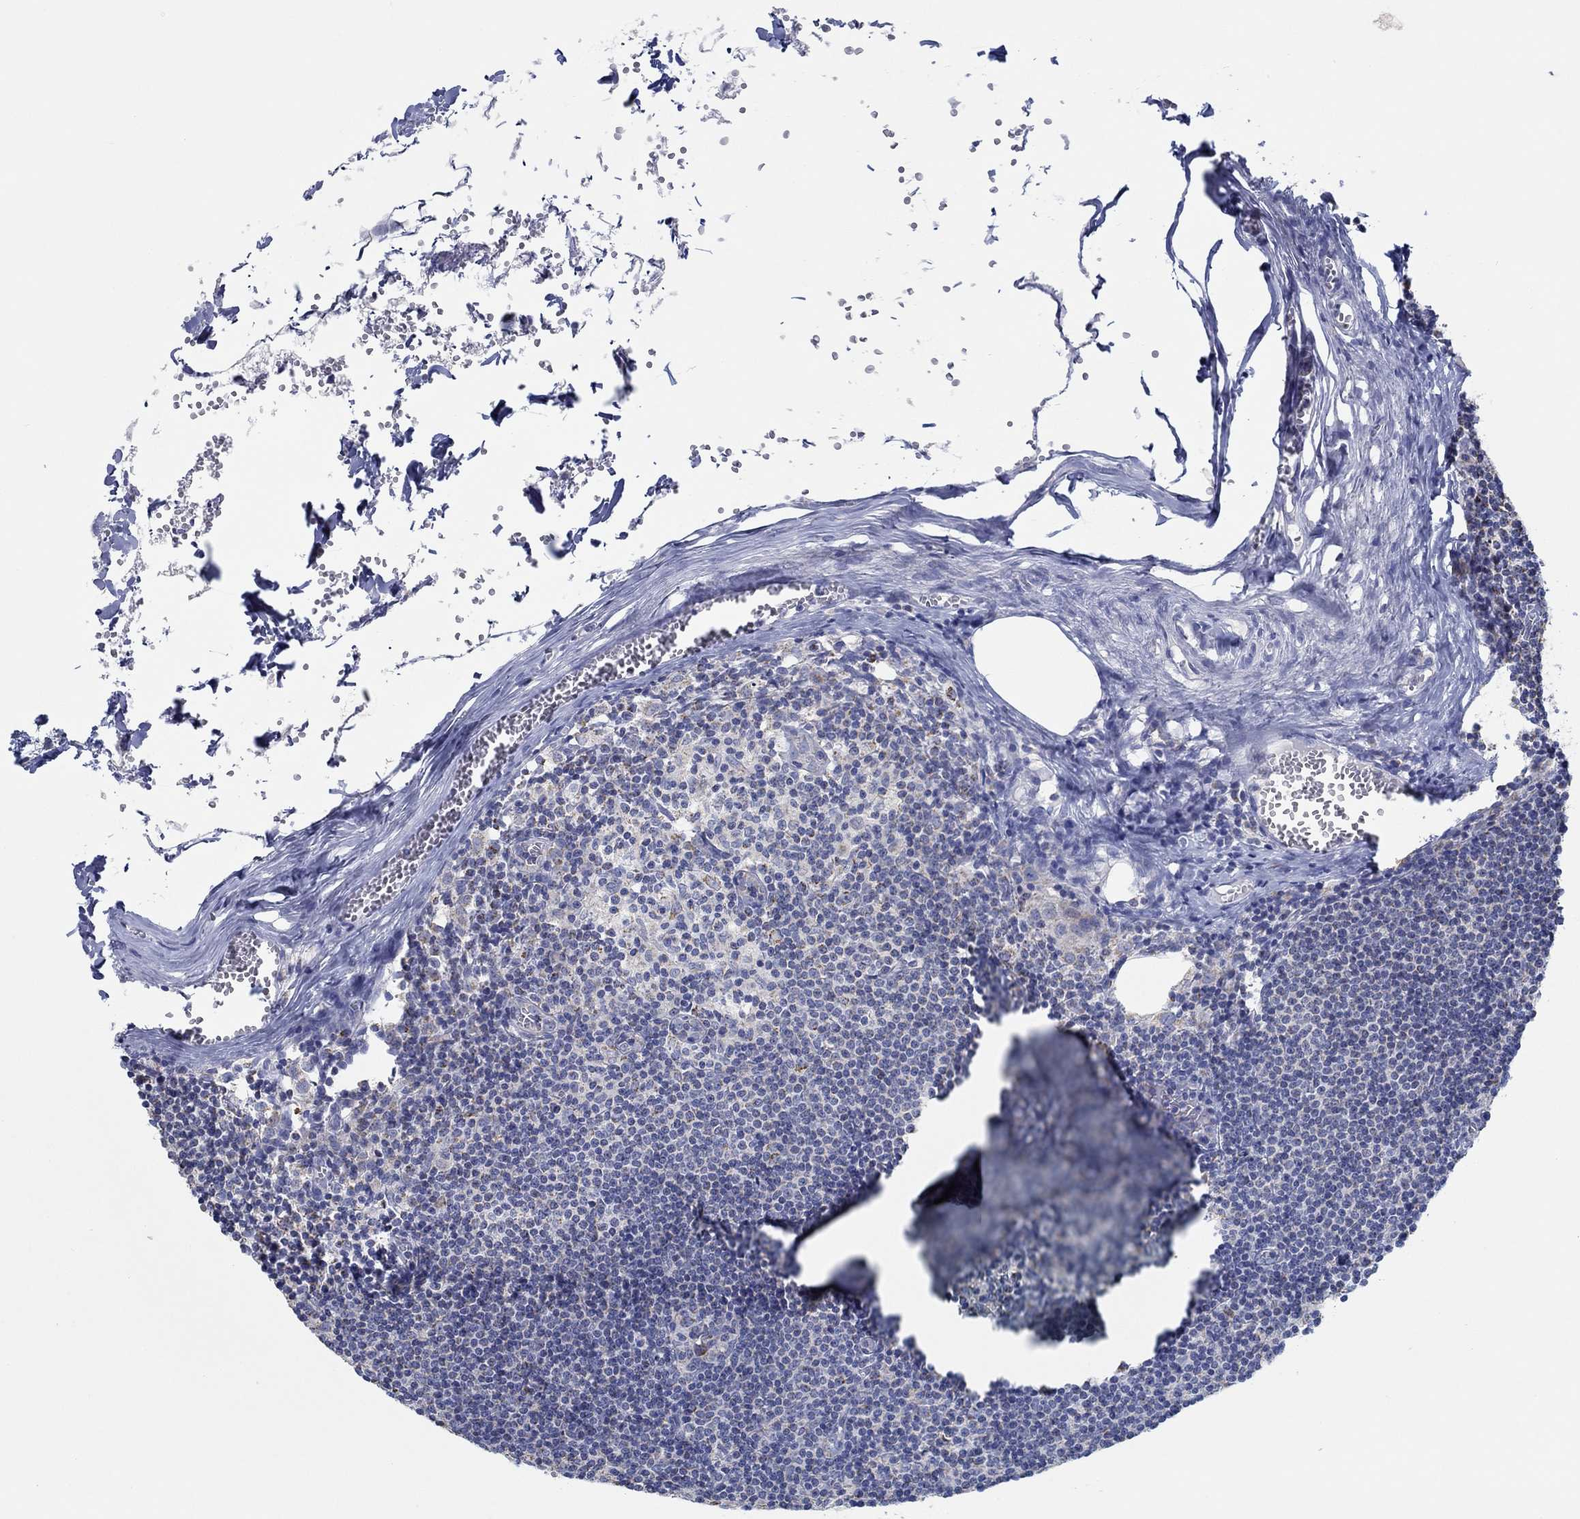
{"staining": {"intensity": "strong", "quantity": "<25%", "location": "cytoplasmic/membranous"}, "tissue": "lymph node", "cell_type": "Non-germinal center cells", "image_type": "normal", "snomed": [{"axis": "morphology", "description": "Normal tissue, NOS"}, {"axis": "topography", "description": "Lymph node"}], "caption": "Immunohistochemical staining of benign lymph node exhibits medium levels of strong cytoplasmic/membranous expression in approximately <25% of non-germinal center cells.", "gene": "GLOD5", "patient": {"sex": "male", "age": 59}}